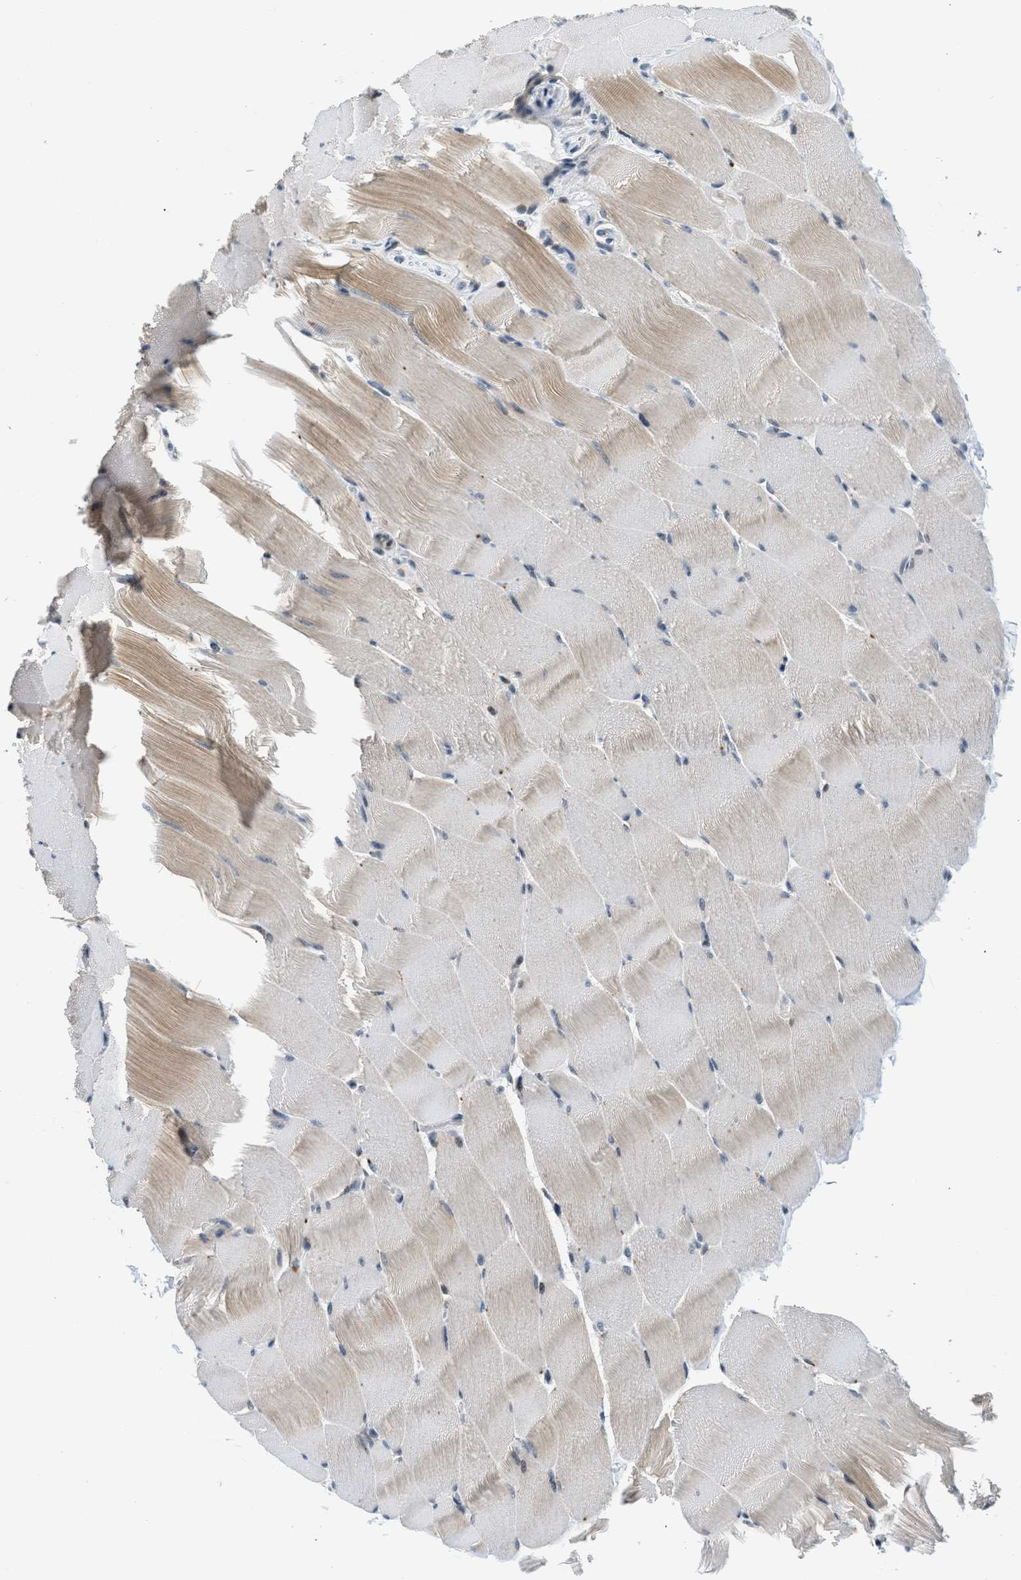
{"staining": {"intensity": "weak", "quantity": "25%-75%", "location": "cytoplasmic/membranous"}, "tissue": "skeletal muscle", "cell_type": "Myocytes", "image_type": "normal", "snomed": [{"axis": "morphology", "description": "Normal tissue, NOS"}, {"axis": "topography", "description": "Skeletal muscle"}], "caption": "Benign skeletal muscle exhibits weak cytoplasmic/membranous positivity in about 25%-75% of myocytes, visualized by immunohistochemistry.", "gene": "TTBK2", "patient": {"sex": "male", "age": 62}}